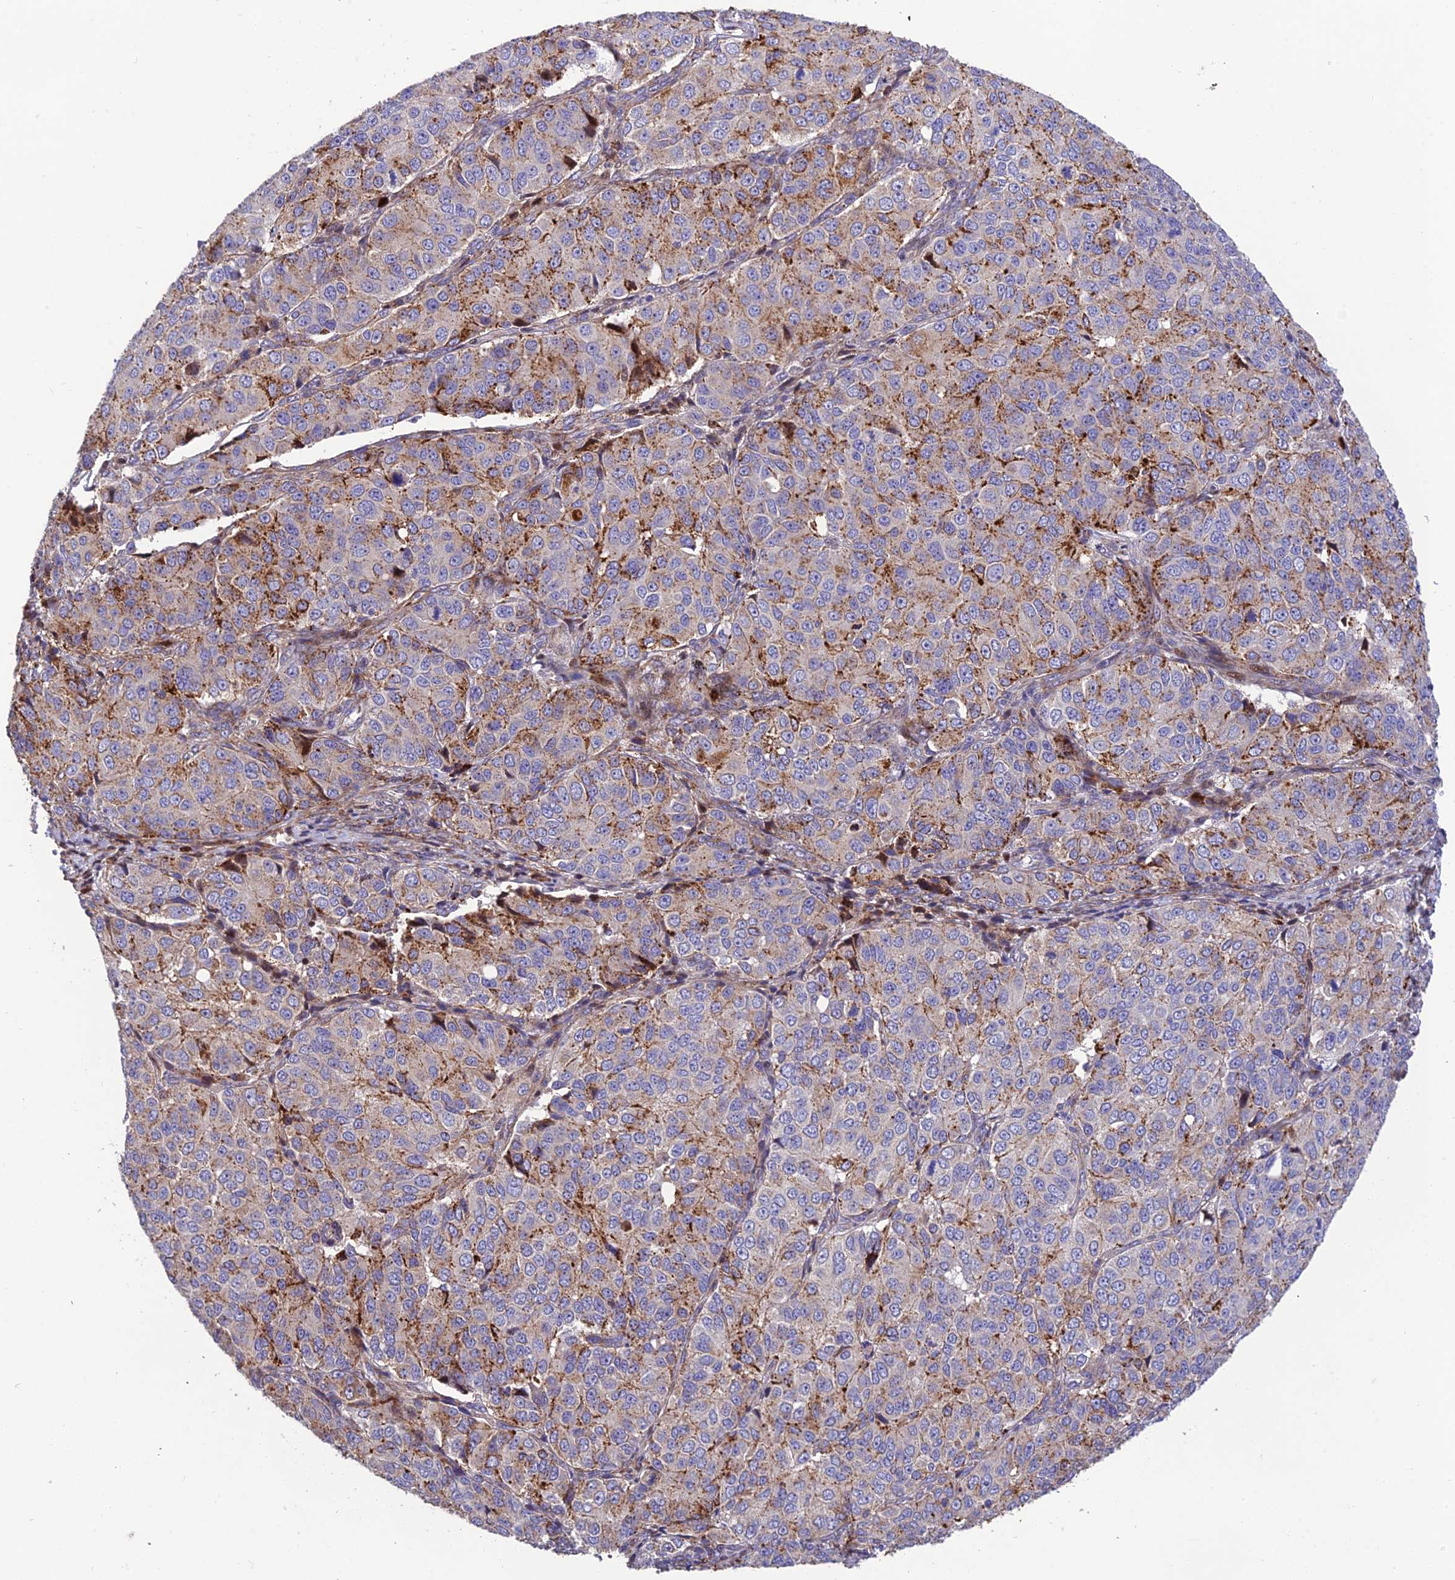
{"staining": {"intensity": "moderate", "quantity": "25%-75%", "location": "cytoplasmic/membranous"}, "tissue": "ovarian cancer", "cell_type": "Tumor cells", "image_type": "cancer", "snomed": [{"axis": "morphology", "description": "Carcinoma, endometroid"}, {"axis": "topography", "description": "Ovary"}], "caption": "Endometroid carcinoma (ovarian) was stained to show a protein in brown. There is medium levels of moderate cytoplasmic/membranous staining in approximately 25%-75% of tumor cells.", "gene": "CPSF4L", "patient": {"sex": "female", "age": 51}}